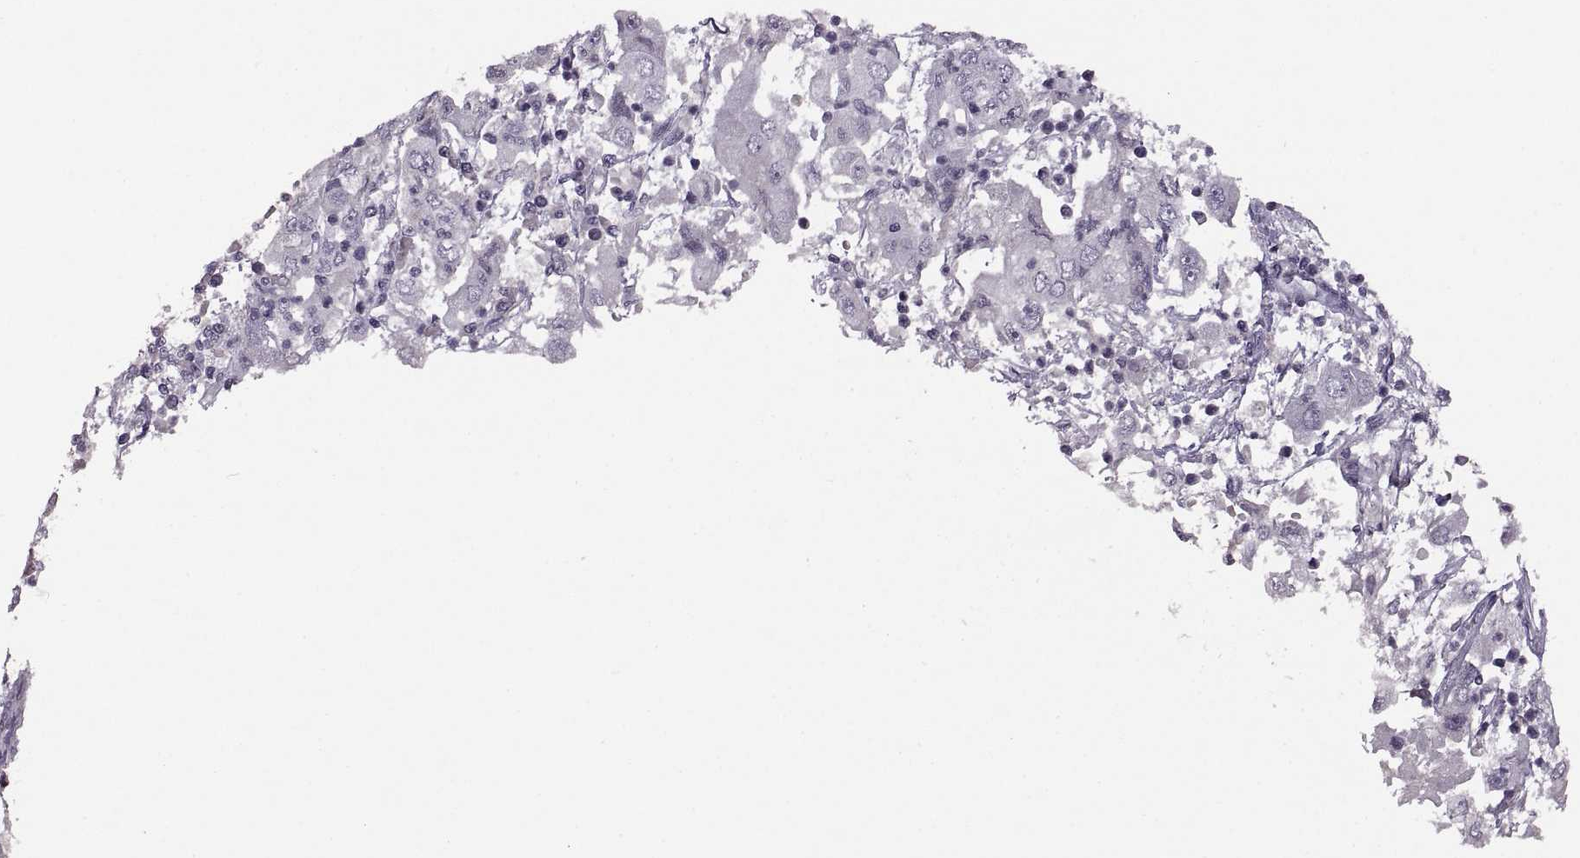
{"staining": {"intensity": "negative", "quantity": "none", "location": "none"}, "tissue": "cervical cancer", "cell_type": "Tumor cells", "image_type": "cancer", "snomed": [{"axis": "morphology", "description": "Squamous cell carcinoma, NOS"}, {"axis": "topography", "description": "Cervix"}], "caption": "Photomicrograph shows no significant protein expression in tumor cells of squamous cell carcinoma (cervical). (Immunohistochemistry (ihc), brightfield microscopy, high magnification).", "gene": "NEK2", "patient": {"sex": "female", "age": 36}}